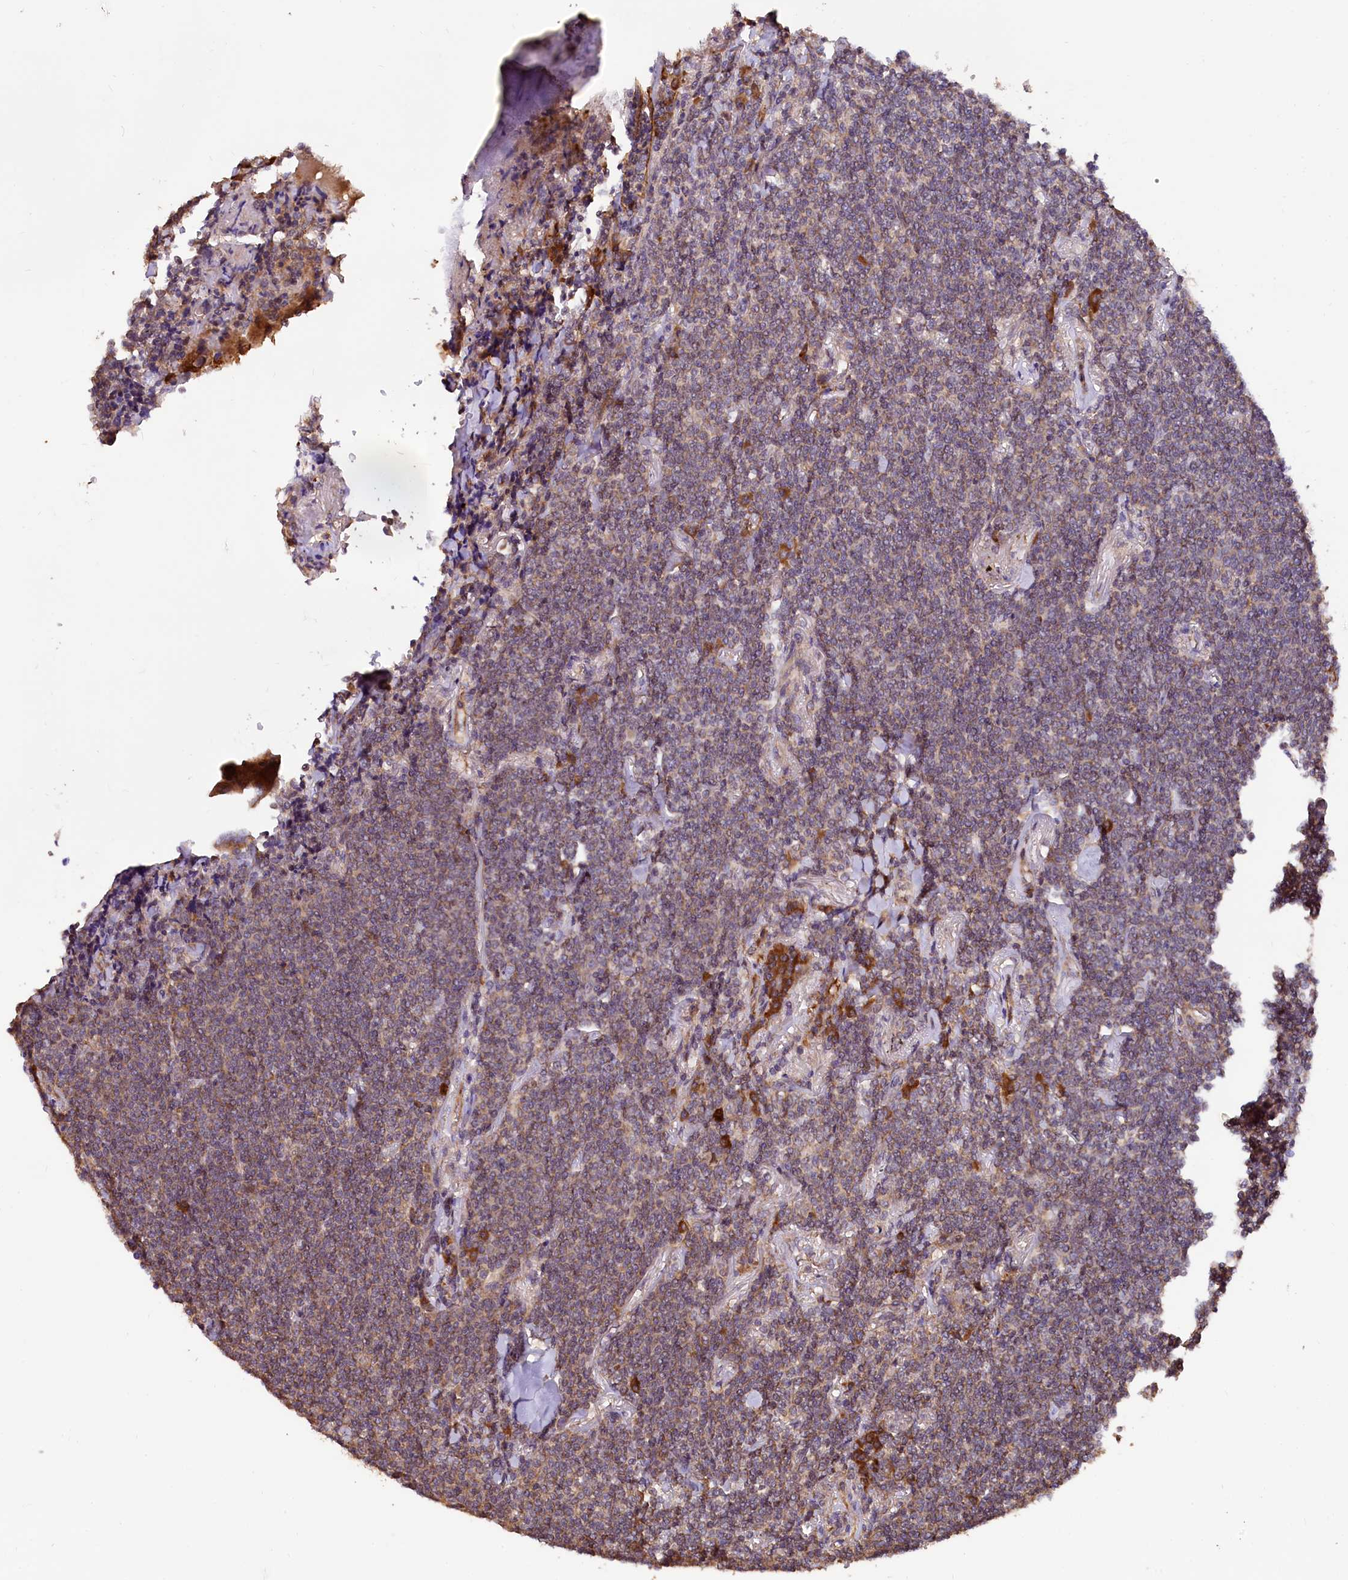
{"staining": {"intensity": "weak", "quantity": "25%-75%", "location": "cytoplasmic/membranous"}, "tissue": "lymphoma", "cell_type": "Tumor cells", "image_type": "cancer", "snomed": [{"axis": "morphology", "description": "Malignant lymphoma, non-Hodgkin's type, Low grade"}, {"axis": "topography", "description": "Lung"}], "caption": "About 25%-75% of tumor cells in low-grade malignant lymphoma, non-Hodgkin's type display weak cytoplasmic/membranous protein positivity as visualized by brown immunohistochemical staining.", "gene": "RASSF1", "patient": {"sex": "female", "age": 71}}